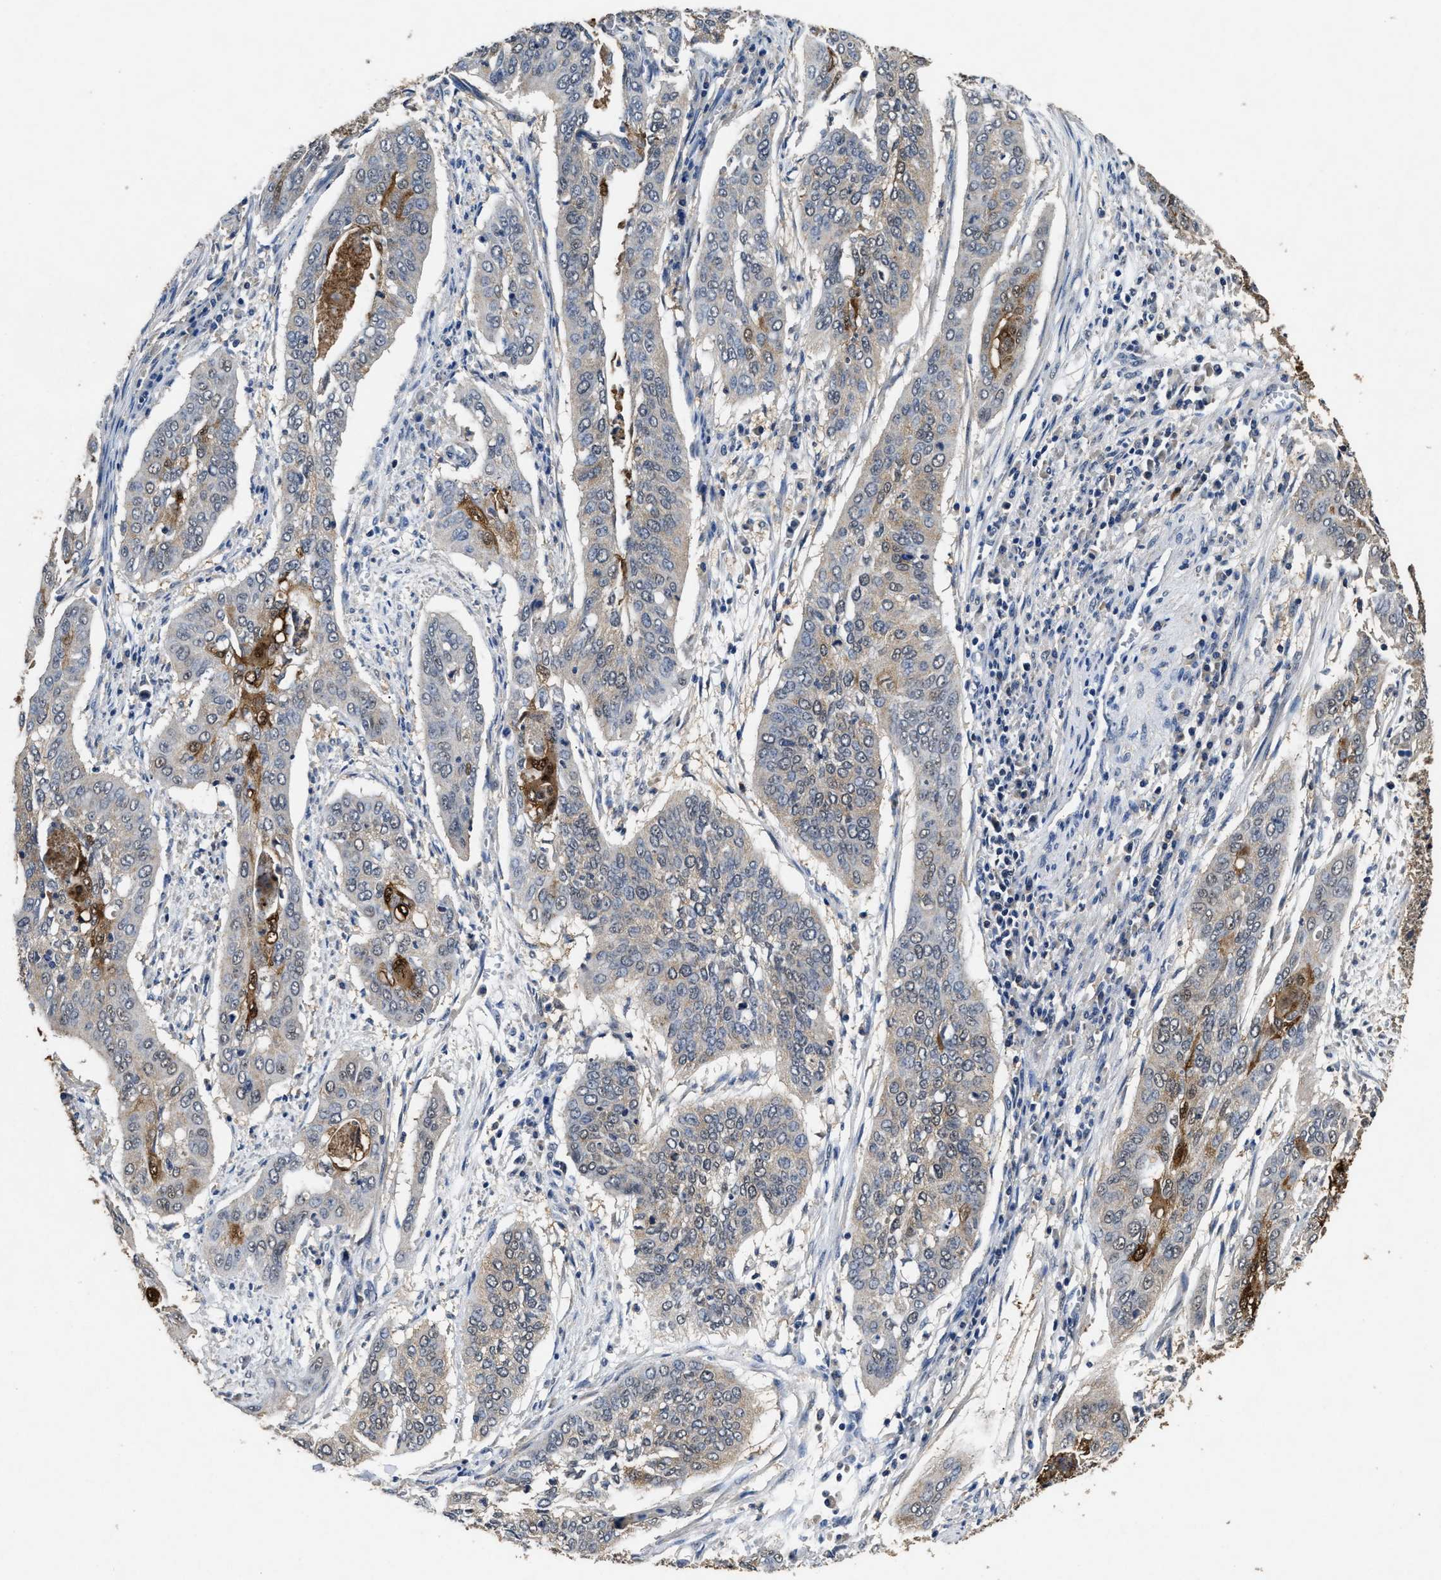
{"staining": {"intensity": "moderate", "quantity": "<25%", "location": "cytoplasmic/membranous,nuclear"}, "tissue": "cervical cancer", "cell_type": "Tumor cells", "image_type": "cancer", "snomed": [{"axis": "morphology", "description": "Squamous cell carcinoma, NOS"}, {"axis": "topography", "description": "Cervix"}], "caption": "An image of cervical cancer (squamous cell carcinoma) stained for a protein demonstrates moderate cytoplasmic/membranous and nuclear brown staining in tumor cells.", "gene": "ACAT2", "patient": {"sex": "female", "age": 39}}